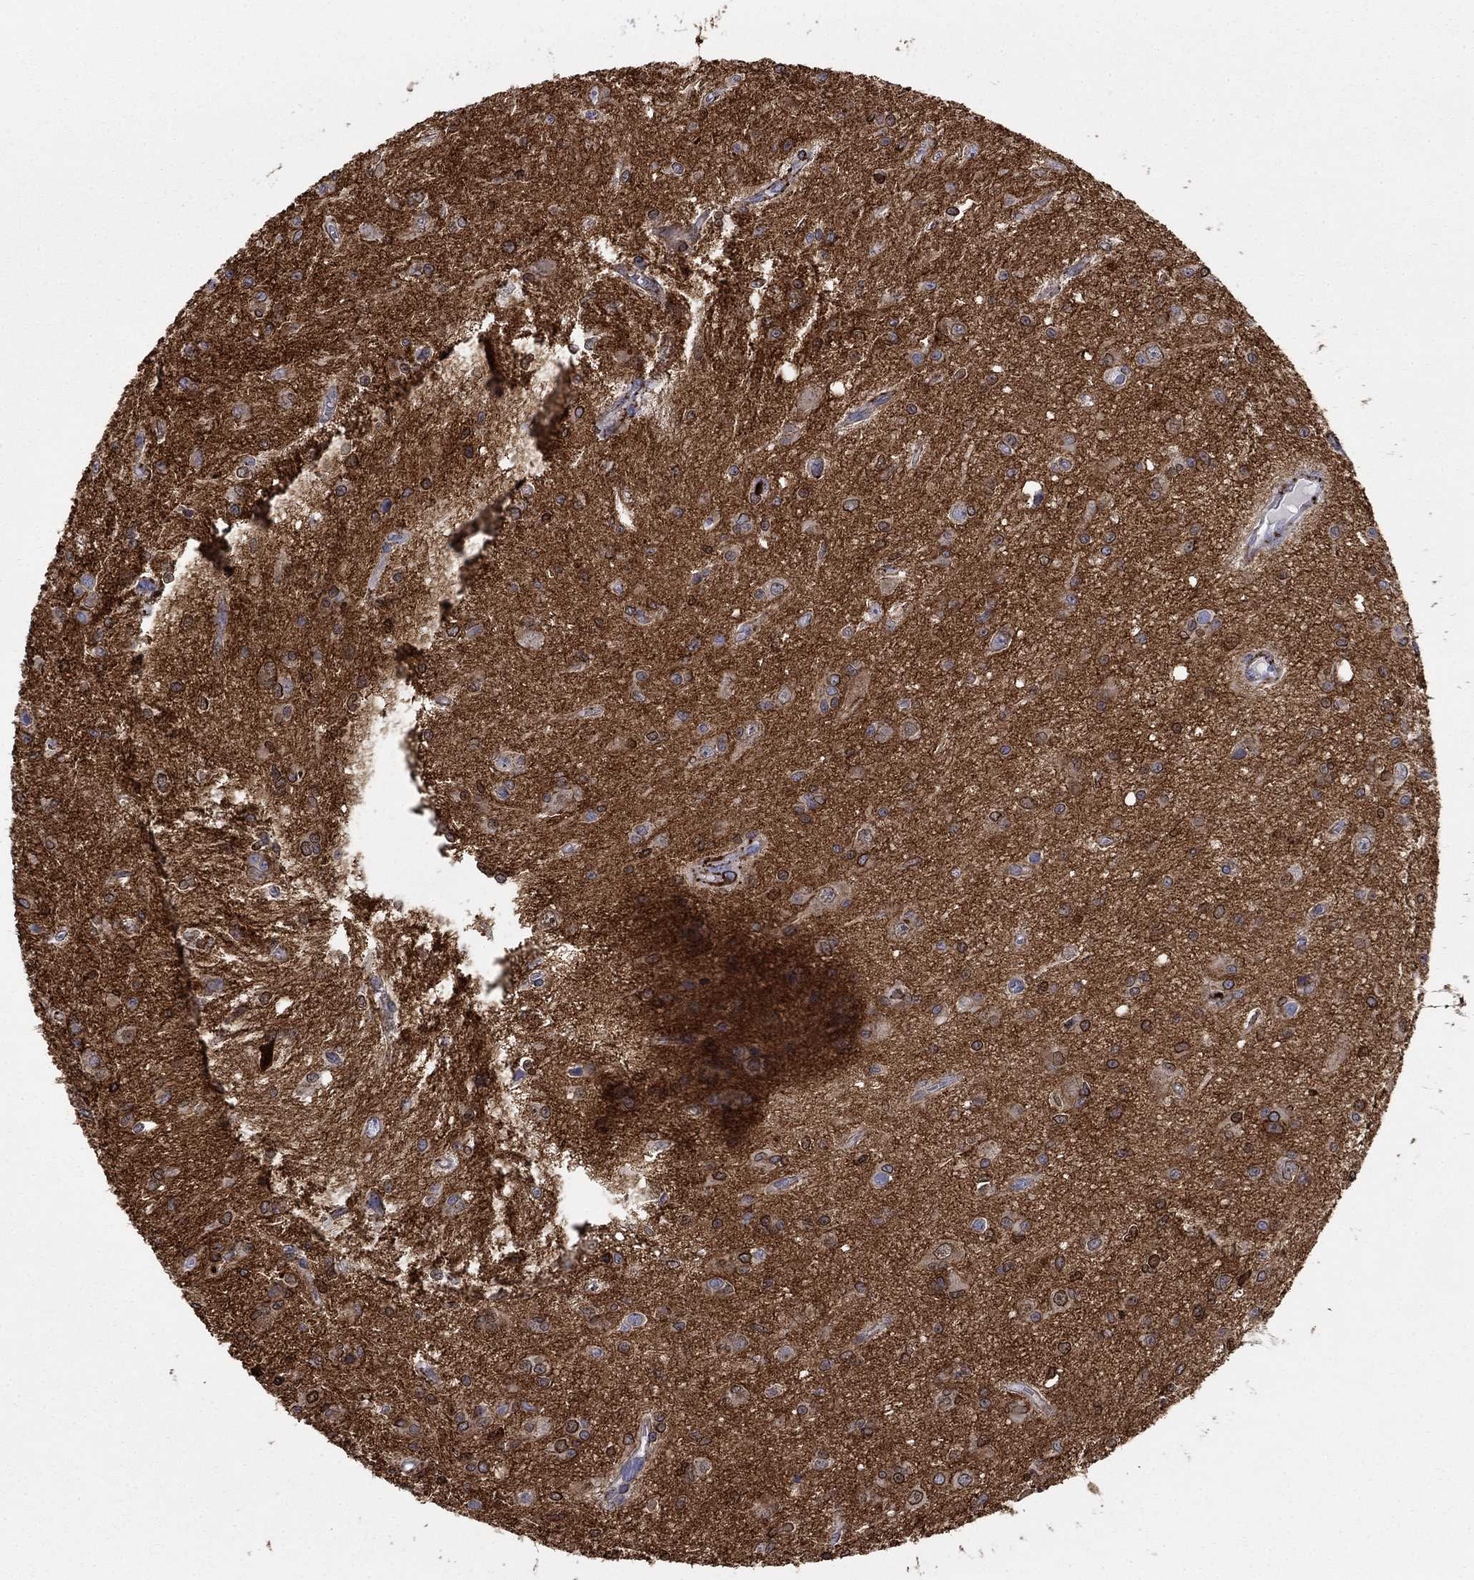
{"staining": {"intensity": "strong", "quantity": "25%-75%", "location": "nuclear"}, "tissue": "glioma", "cell_type": "Tumor cells", "image_type": "cancer", "snomed": [{"axis": "morphology", "description": "Glioma, malignant, Low grade"}, {"axis": "topography", "description": "Brain"}], "caption": "Malignant low-grade glioma stained with DAB immunohistochemistry shows high levels of strong nuclear staining in about 25%-75% of tumor cells.", "gene": "PTPRZ1", "patient": {"sex": "female", "age": 45}}